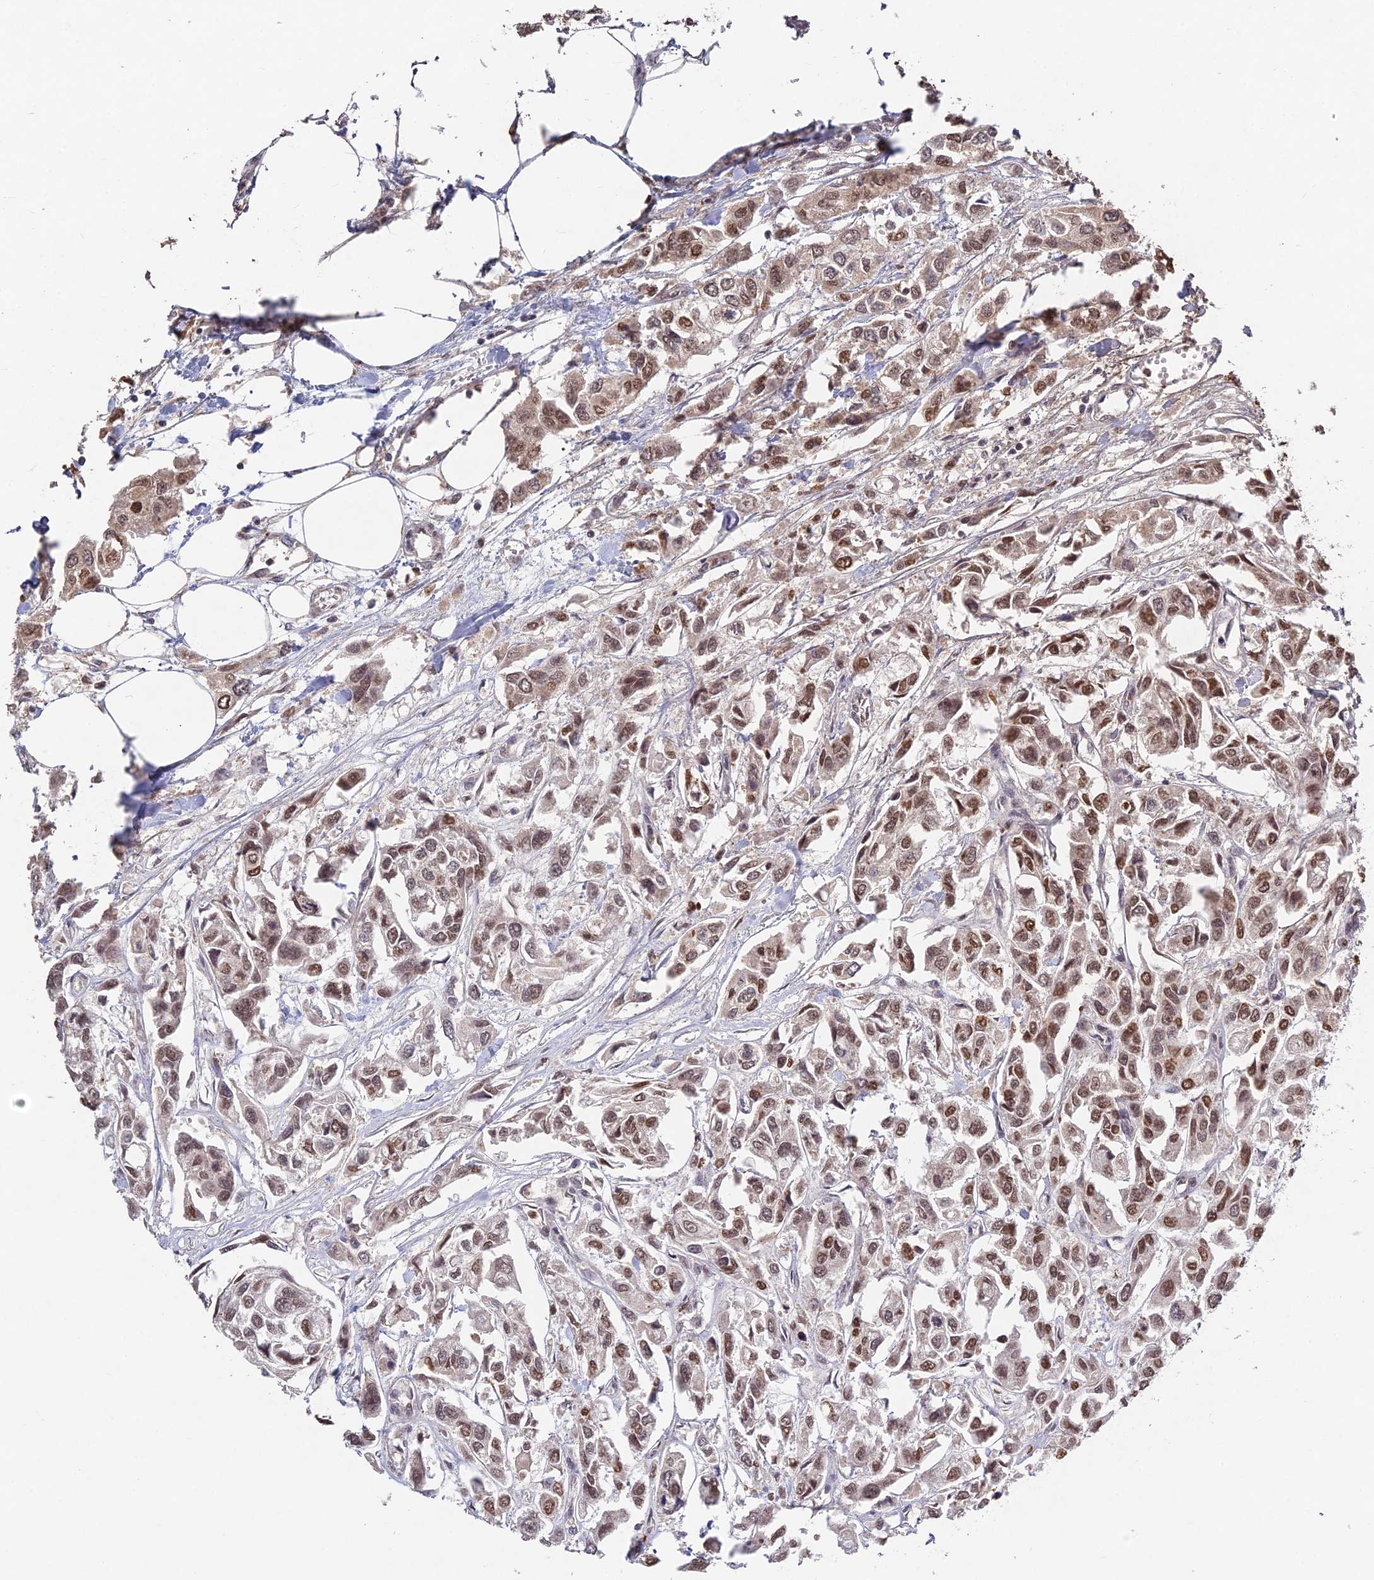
{"staining": {"intensity": "moderate", "quantity": ">75%", "location": "nuclear"}, "tissue": "urothelial cancer", "cell_type": "Tumor cells", "image_type": "cancer", "snomed": [{"axis": "morphology", "description": "Urothelial carcinoma, High grade"}, {"axis": "topography", "description": "Urinary bladder"}], "caption": "Immunohistochemical staining of human urothelial carcinoma (high-grade) demonstrates medium levels of moderate nuclear protein expression in approximately >75% of tumor cells.", "gene": "RAVER1", "patient": {"sex": "male", "age": 67}}